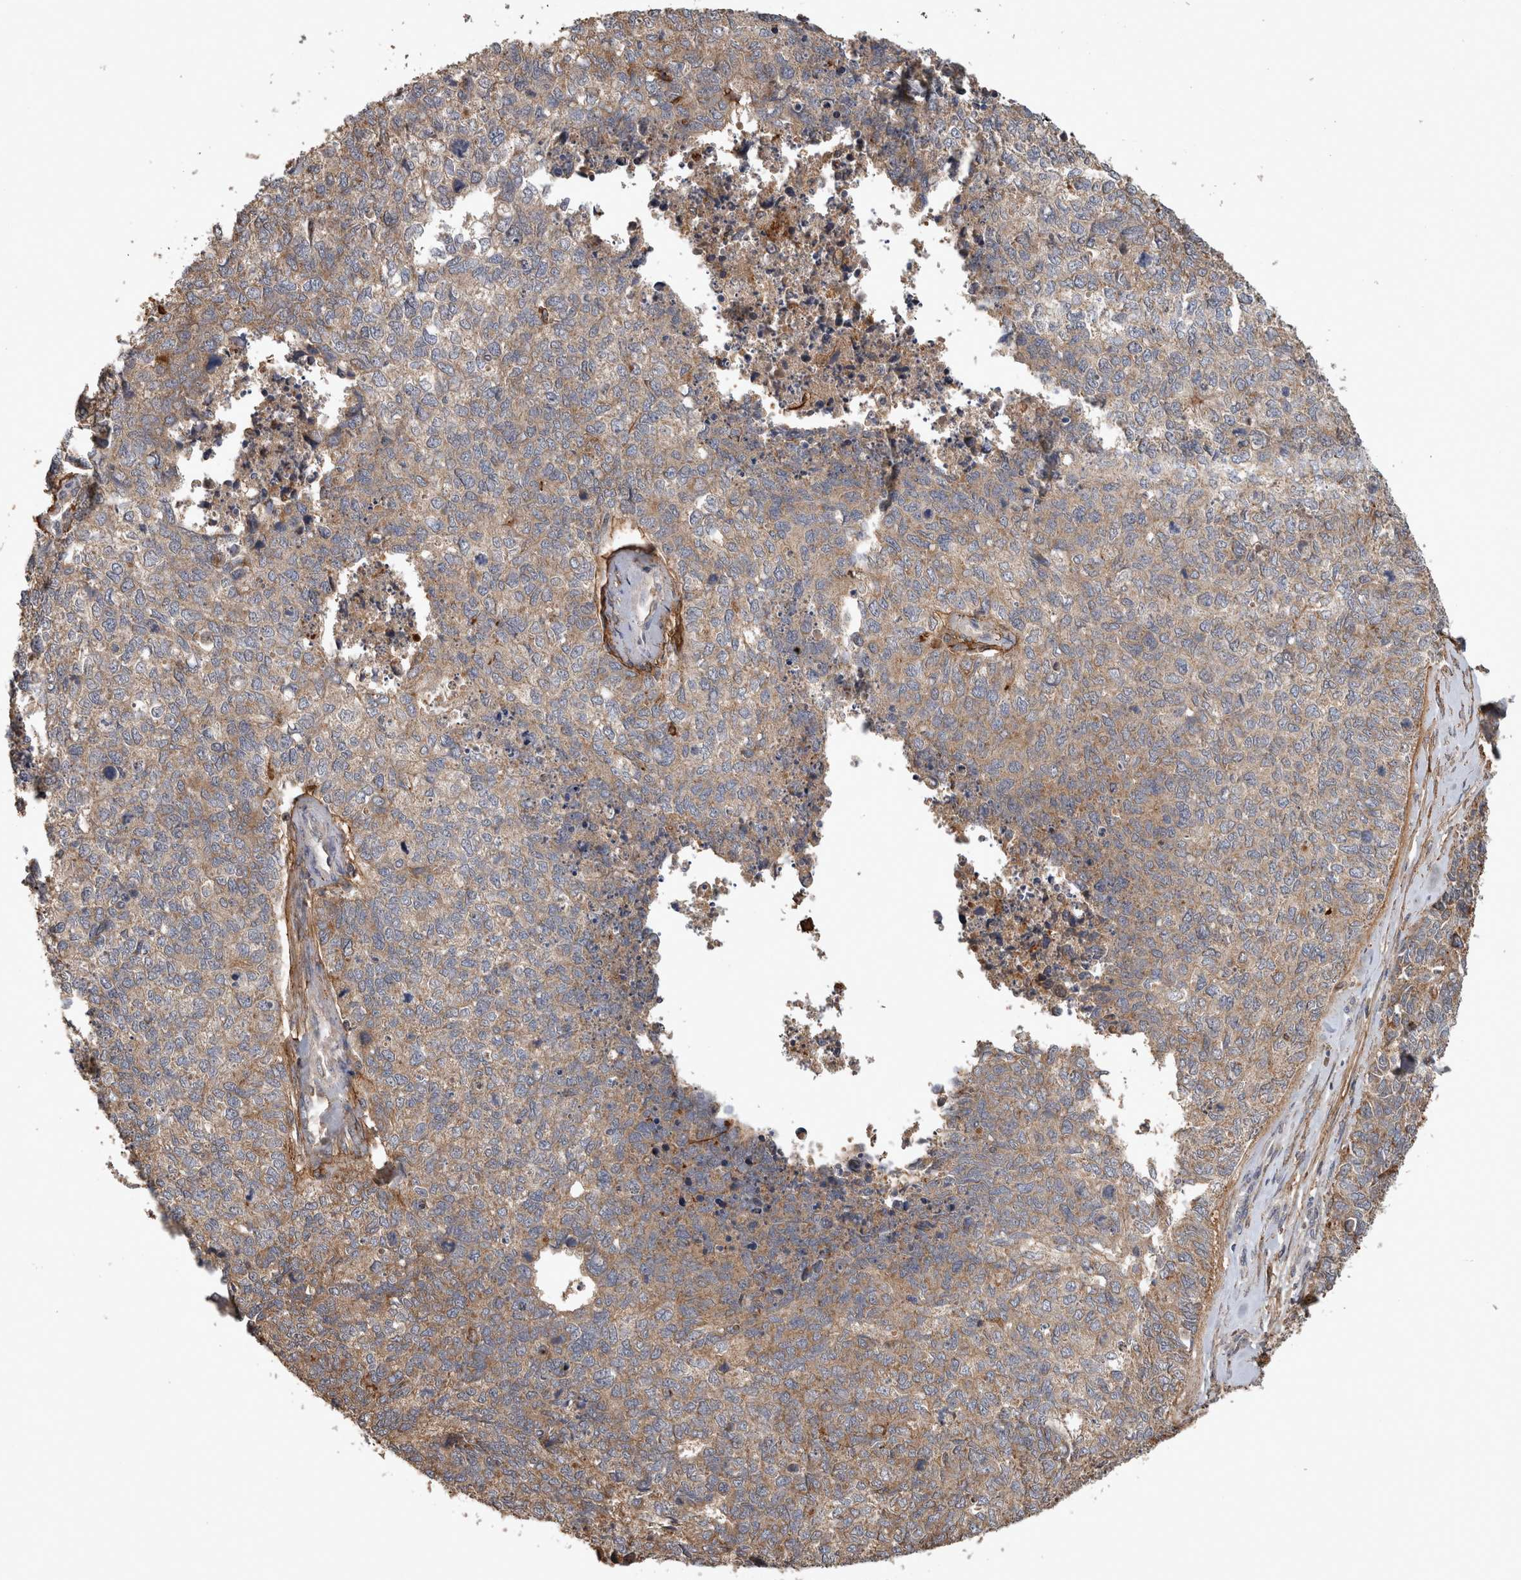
{"staining": {"intensity": "weak", "quantity": ">75%", "location": "cytoplasmic/membranous"}, "tissue": "cervical cancer", "cell_type": "Tumor cells", "image_type": "cancer", "snomed": [{"axis": "morphology", "description": "Squamous cell carcinoma, NOS"}, {"axis": "topography", "description": "Cervix"}], "caption": "This micrograph exhibits immunohistochemistry (IHC) staining of human cervical cancer, with low weak cytoplasmic/membranous staining in approximately >75% of tumor cells.", "gene": "TRMT61B", "patient": {"sex": "female", "age": 63}}